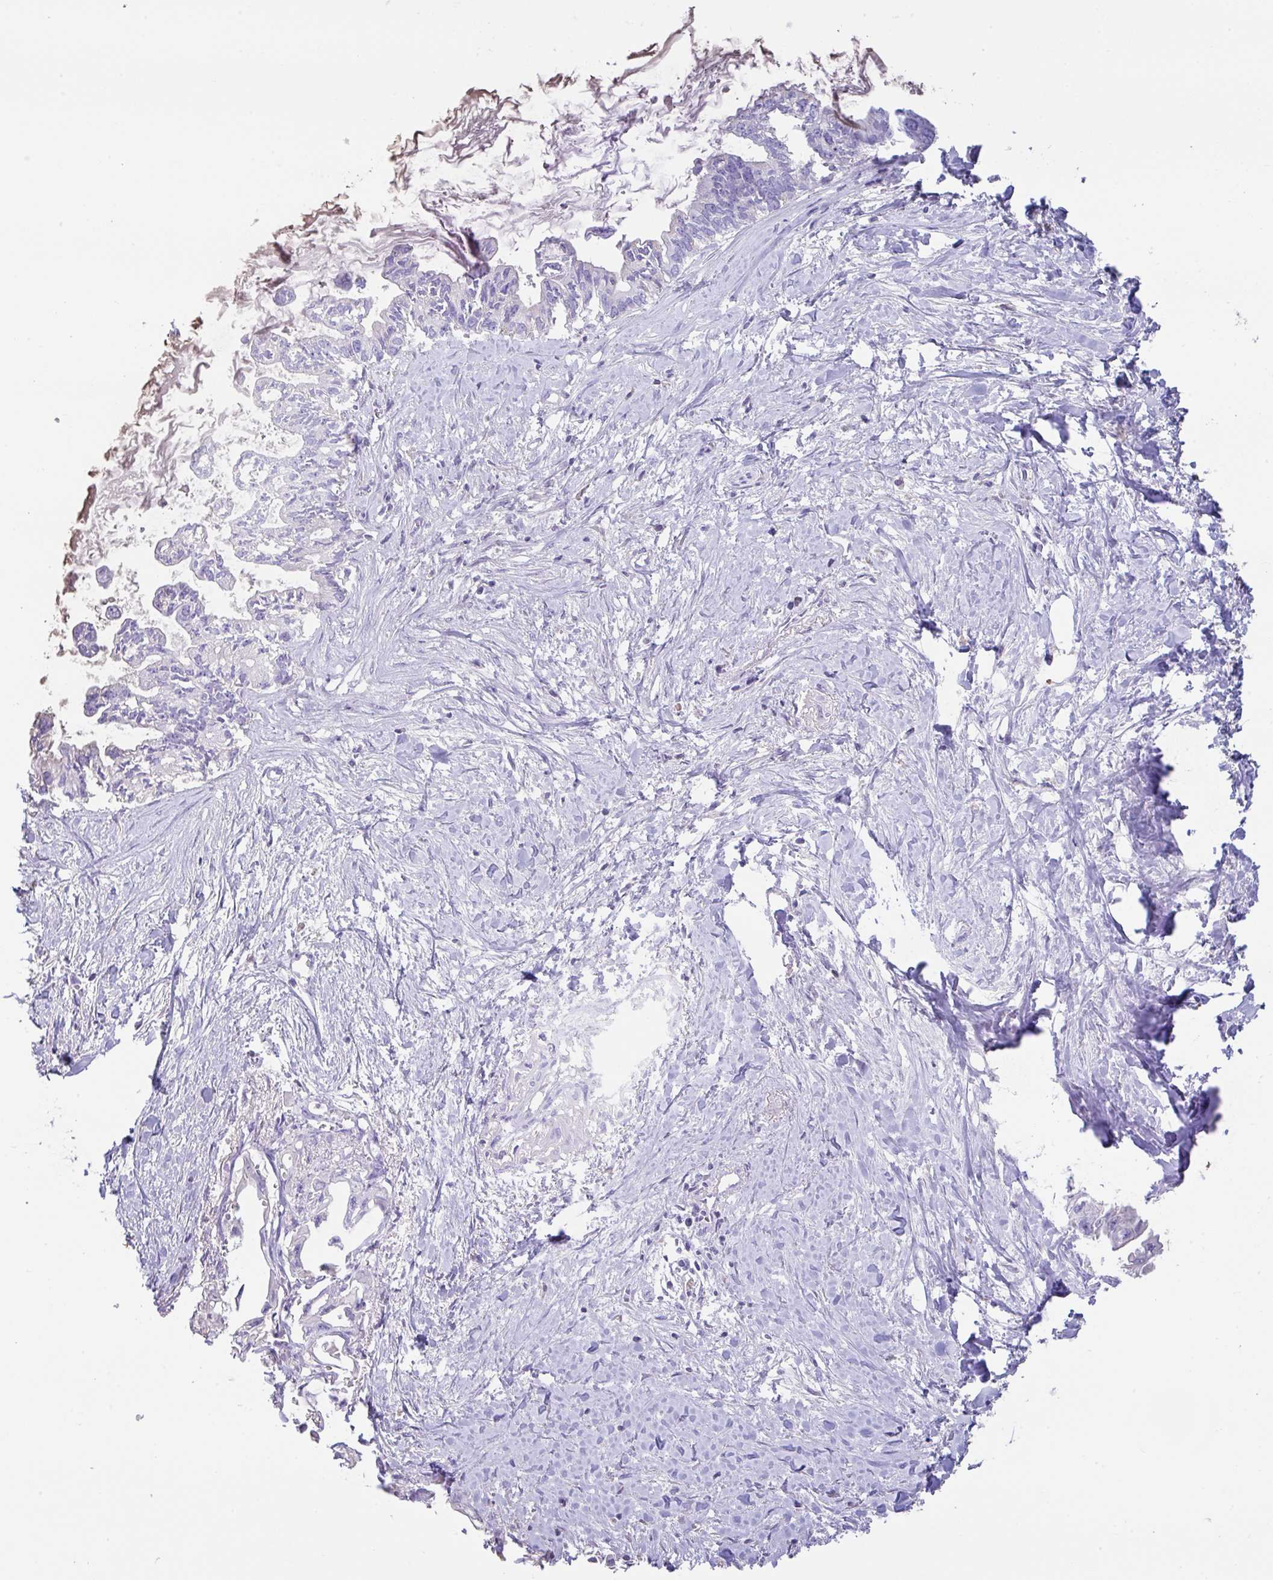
{"staining": {"intensity": "negative", "quantity": "none", "location": "none"}, "tissue": "pancreatic cancer", "cell_type": "Tumor cells", "image_type": "cancer", "snomed": [{"axis": "morphology", "description": "Adenocarcinoma, NOS"}, {"axis": "topography", "description": "Pancreas"}], "caption": "Adenocarcinoma (pancreatic) was stained to show a protein in brown. There is no significant expression in tumor cells.", "gene": "HOXC12", "patient": {"sex": "male", "age": 61}}